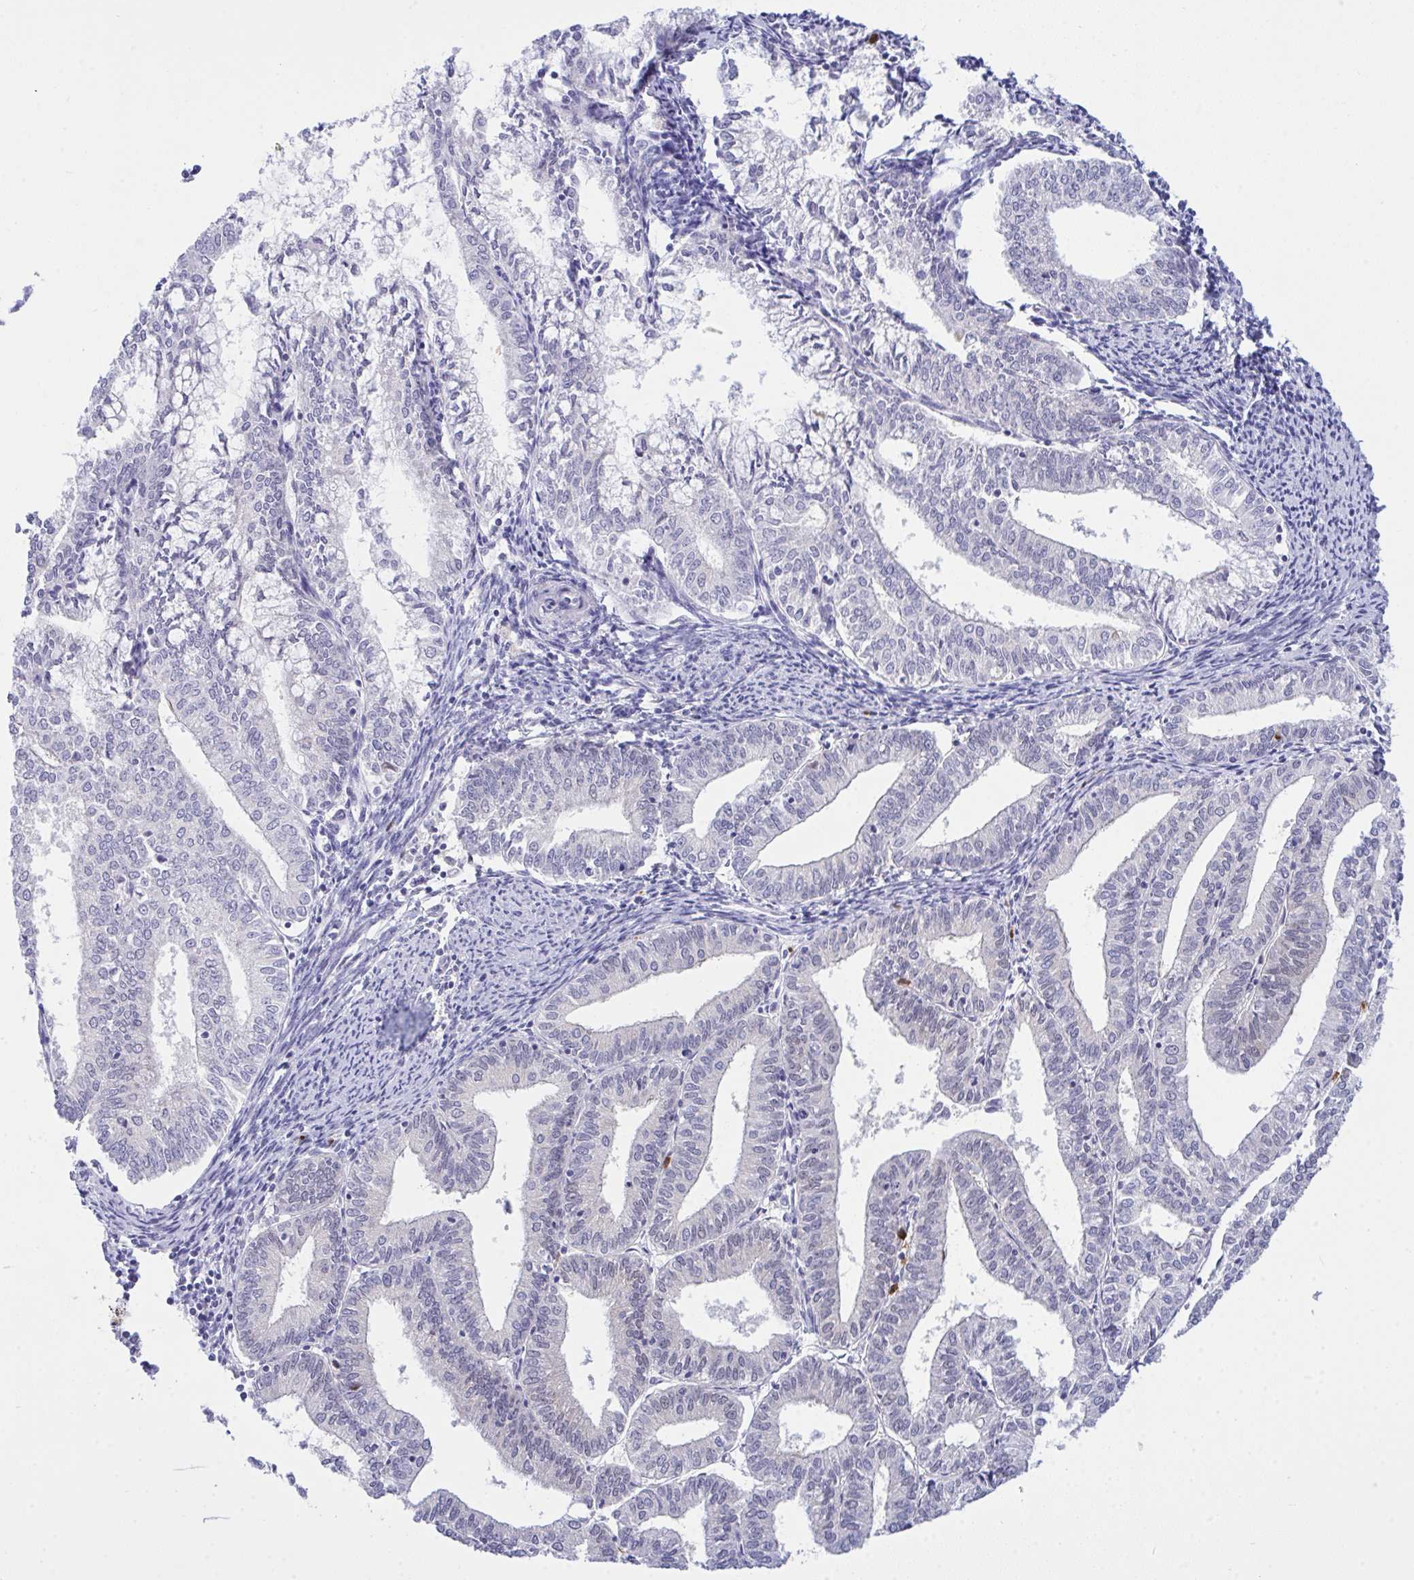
{"staining": {"intensity": "negative", "quantity": "none", "location": "none"}, "tissue": "endometrial cancer", "cell_type": "Tumor cells", "image_type": "cancer", "snomed": [{"axis": "morphology", "description": "Adenocarcinoma, NOS"}, {"axis": "topography", "description": "Endometrium"}], "caption": "This photomicrograph is of endometrial cancer (adenocarcinoma) stained with immunohistochemistry to label a protein in brown with the nuclei are counter-stained blue. There is no staining in tumor cells. Nuclei are stained in blue.", "gene": "ZNF554", "patient": {"sex": "female", "age": 61}}